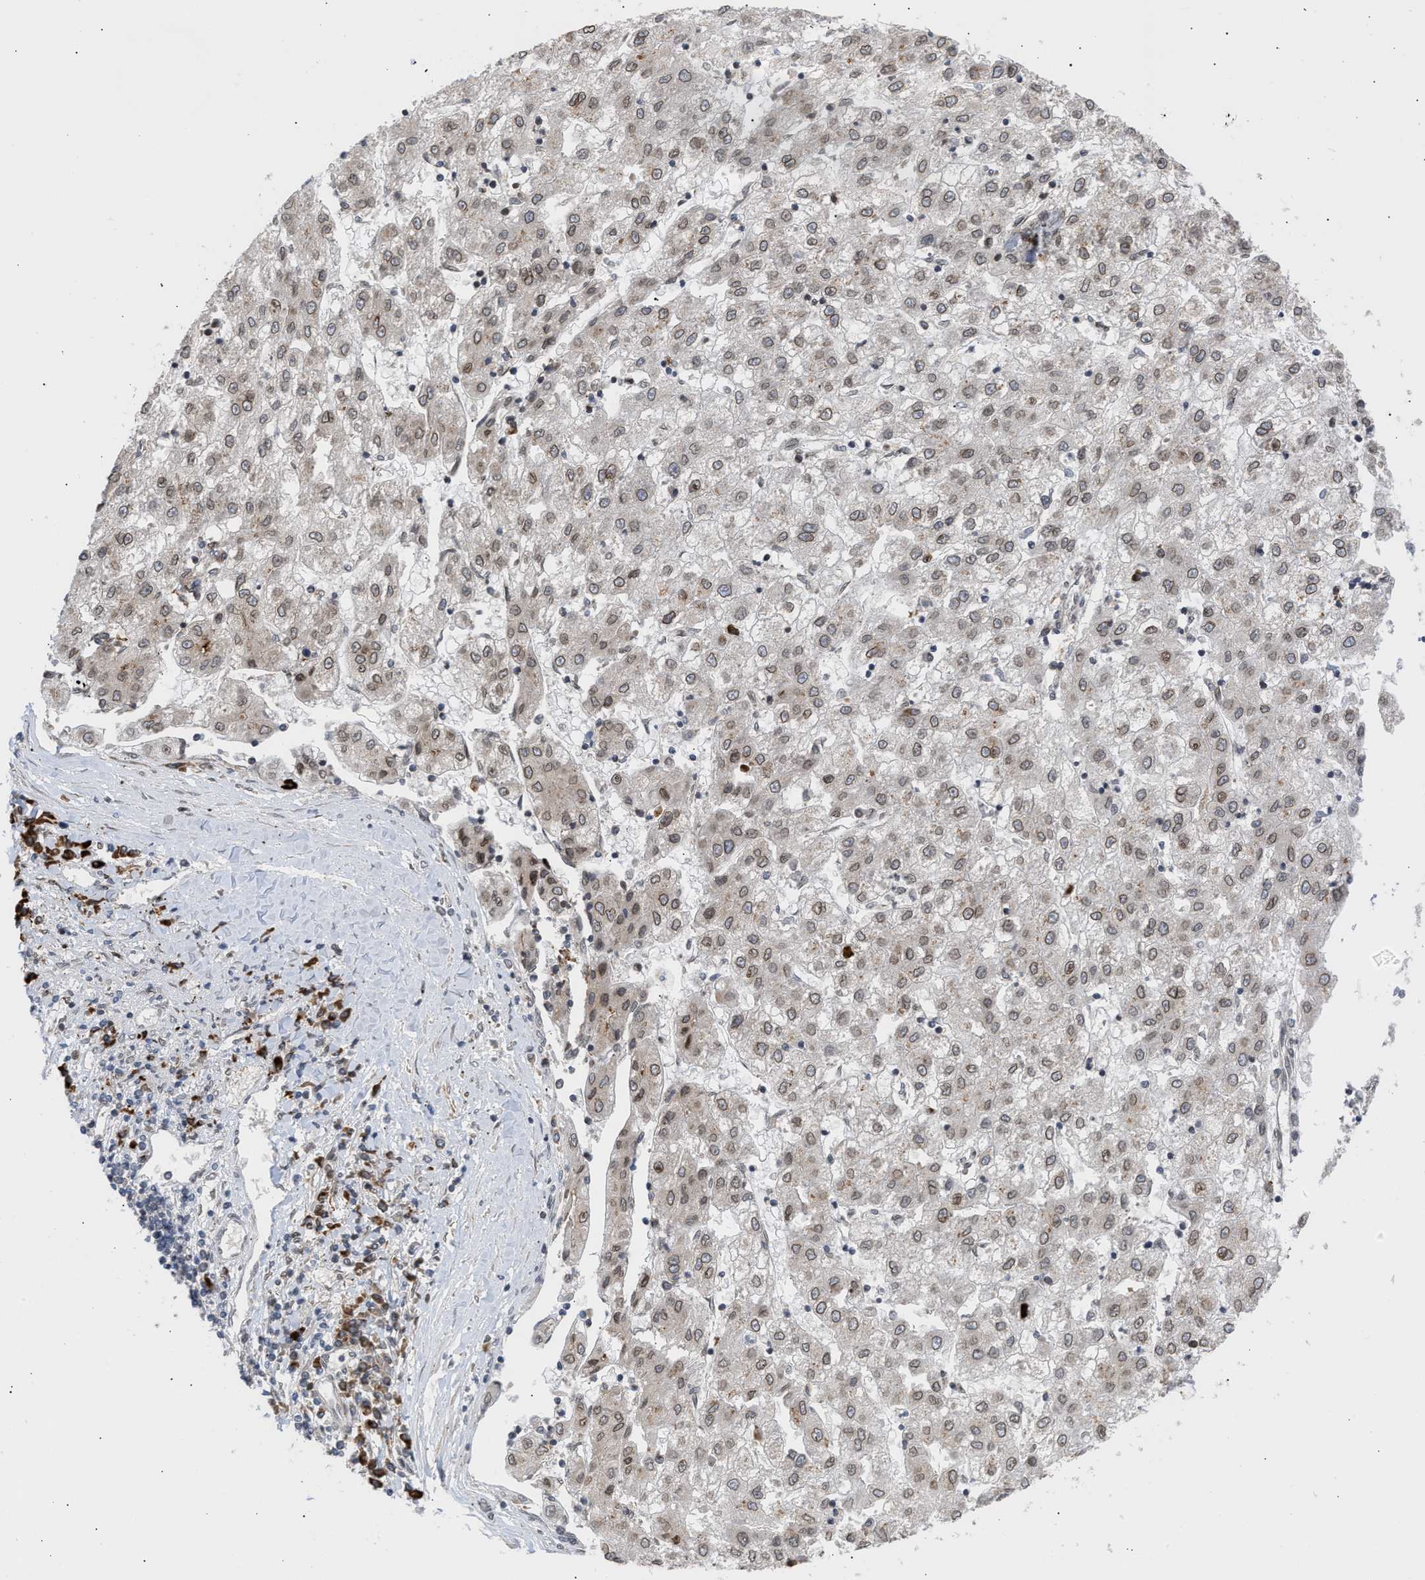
{"staining": {"intensity": "weak", "quantity": ">75%", "location": "nuclear"}, "tissue": "liver cancer", "cell_type": "Tumor cells", "image_type": "cancer", "snomed": [{"axis": "morphology", "description": "Carcinoma, Hepatocellular, NOS"}, {"axis": "topography", "description": "Liver"}], "caption": "Hepatocellular carcinoma (liver) stained with a protein marker shows weak staining in tumor cells.", "gene": "NUP62", "patient": {"sex": "male", "age": 72}}